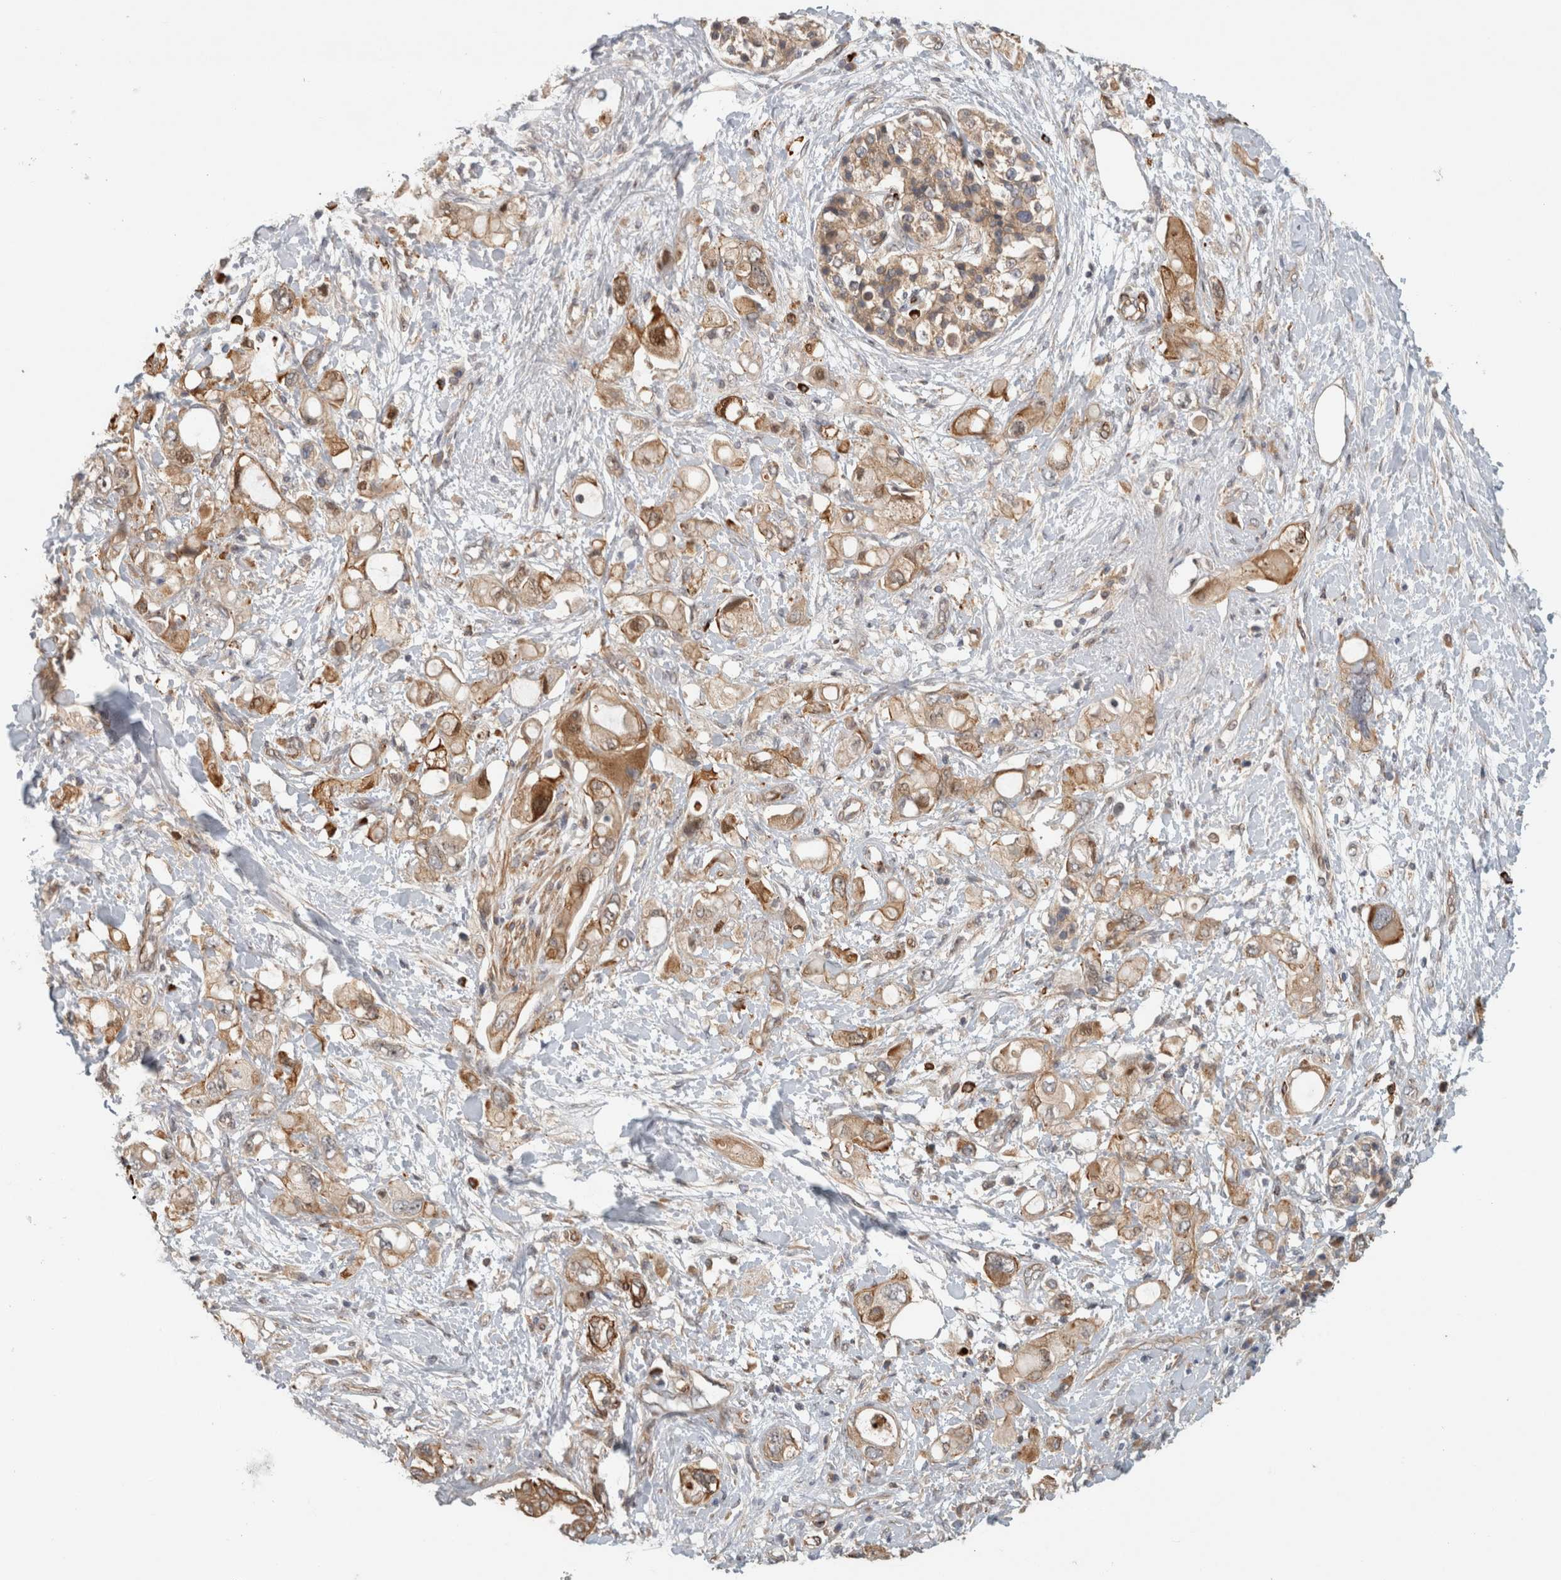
{"staining": {"intensity": "moderate", "quantity": ">75%", "location": "cytoplasmic/membranous"}, "tissue": "pancreatic cancer", "cell_type": "Tumor cells", "image_type": "cancer", "snomed": [{"axis": "morphology", "description": "Adenocarcinoma, NOS"}, {"axis": "topography", "description": "Pancreas"}], "caption": "The histopathology image reveals immunohistochemical staining of pancreatic cancer. There is moderate cytoplasmic/membranous expression is identified in approximately >75% of tumor cells.", "gene": "SIPA1L2", "patient": {"sex": "female", "age": 56}}